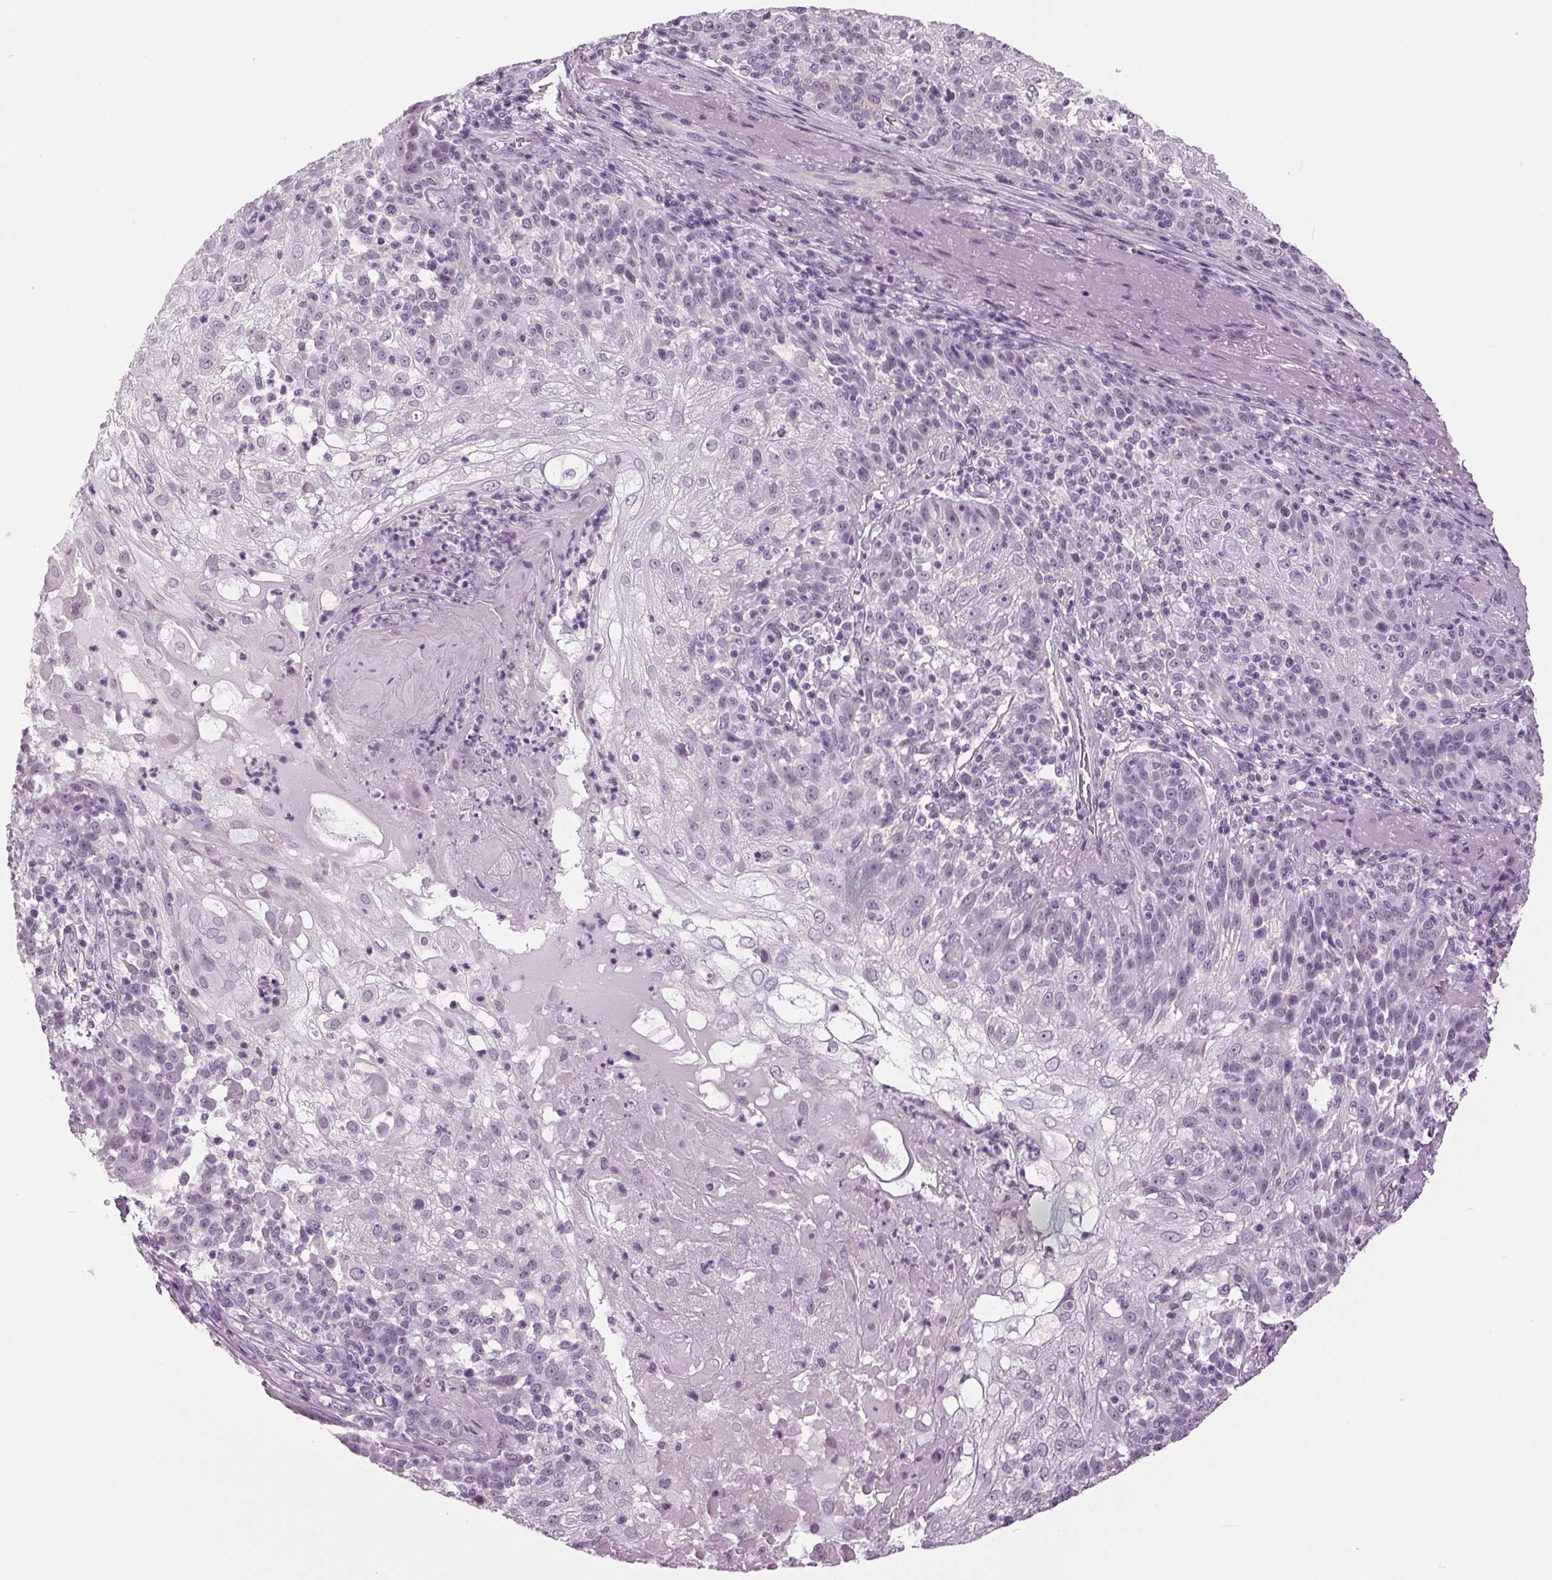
{"staining": {"intensity": "negative", "quantity": "none", "location": "none"}, "tissue": "skin cancer", "cell_type": "Tumor cells", "image_type": "cancer", "snomed": [{"axis": "morphology", "description": "Normal tissue, NOS"}, {"axis": "morphology", "description": "Squamous cell carcinoma, NOS"}, {"axis": "topography", "description": "Skin"}], "caption": "High power microscopy micrograph of an immunohistochemistry (IHC) micrograph of skin squamous cell carcinoma, revealing no significant expression in tumor cells.", "gene": "DNAH12", "patient": {"sex": "female", "age": 83}}